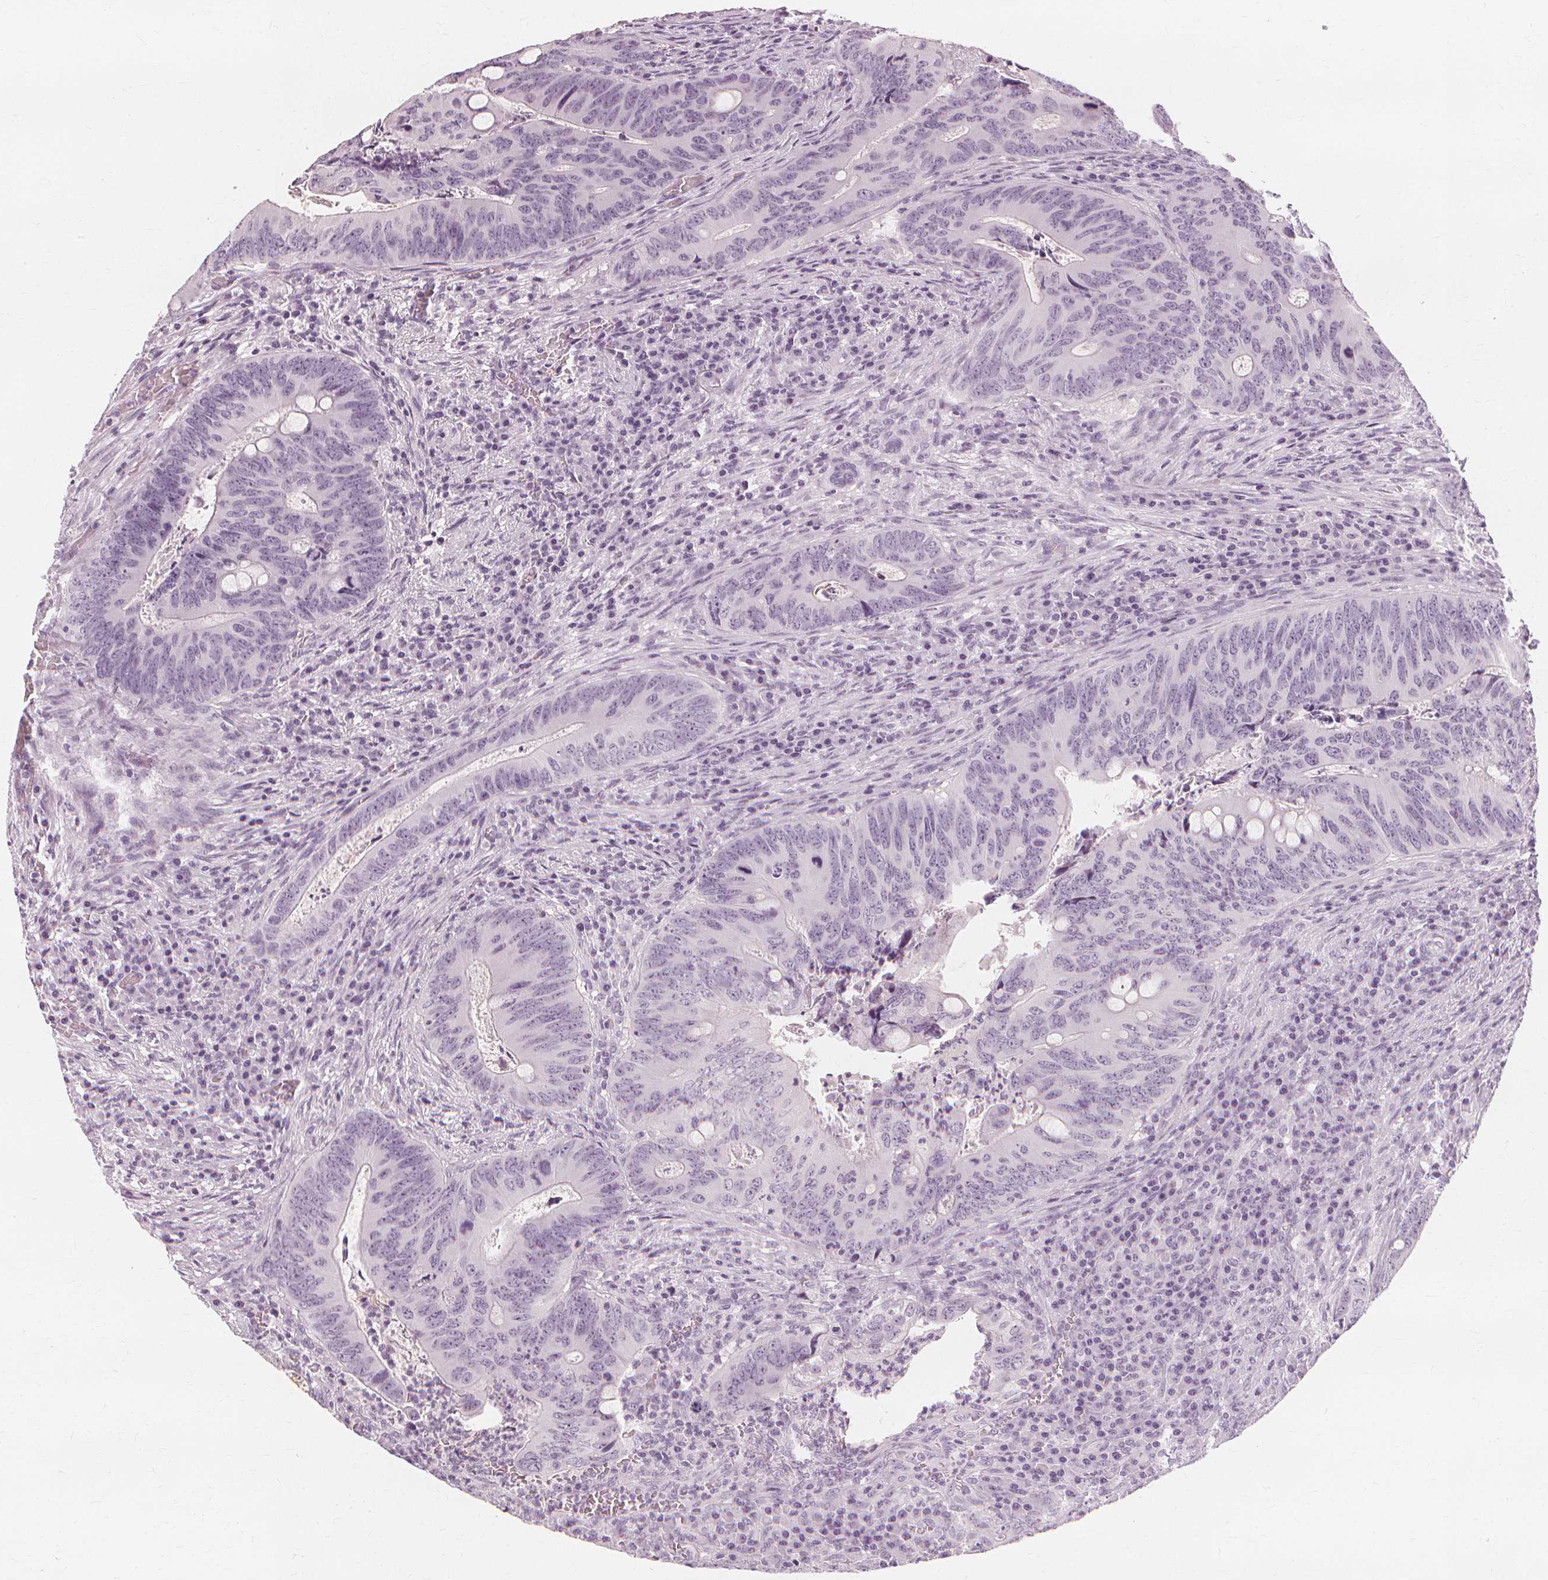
{"staining": {"intensity": "negative", "quantity": "none", "location": "none"}, "tissue": "colorectal cancer", "cell_type": "Tumor cells", "image_type": "cancer", "snomed": [{"axis": "morphology", "description": "Adenocarcinoma, NOS"}, {"axis": "topography", "description": "Colon"}], "caption": "A high-resolution photomicrograph shows immunohistochemistry (IHC) staining of adenocarcinoma (colorectal), which reveals no significant staining in tumor cells. The staining was performed using DAB to visualize the protein expression in brown, while the nuclei were stained in blue with hematoxylin (Magnification: 20x).", "gene": "MUC12", "patient": {"sex": "female", "age": 74}}